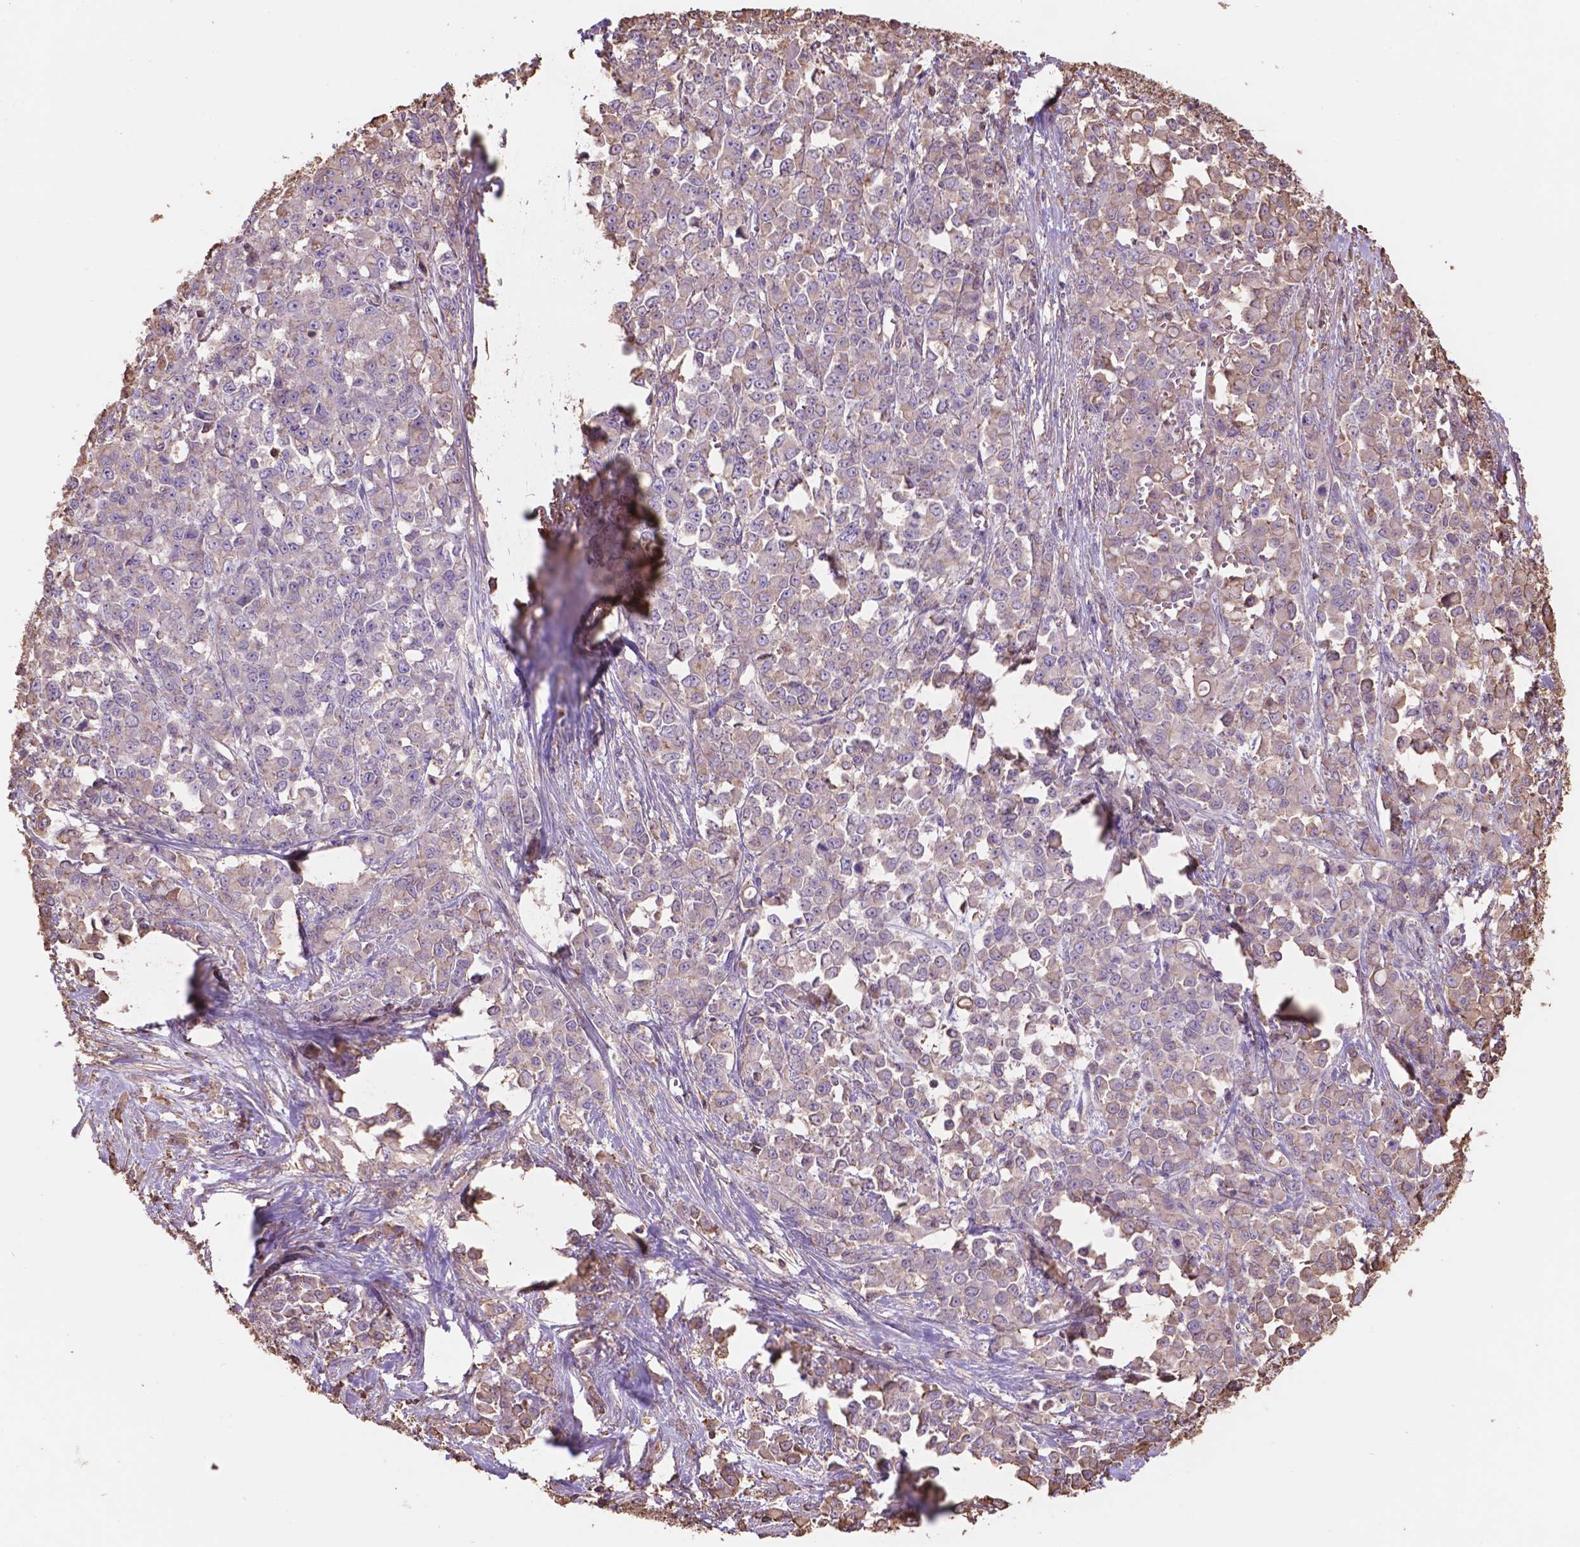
{"staining": {"intensity": "weak", "quantity": ">75%", "location": "cytoplasmic/membranous"}, "tissue": "stomach cancer", "cell_type": "Tumor cells", "image_type": "cancer", "snomed": [{"axis": "morphology", "description": "Adenocarcinoma, NOS"}, {"axis": "topography", "description": "Stomach"}], "caption": "Human adenocarcinoma (stomach) stained with a protein marker reveals weak staining in tumor cells.", "gene": "NIPA2", "patient": {"sex": "female", "age": 76}}